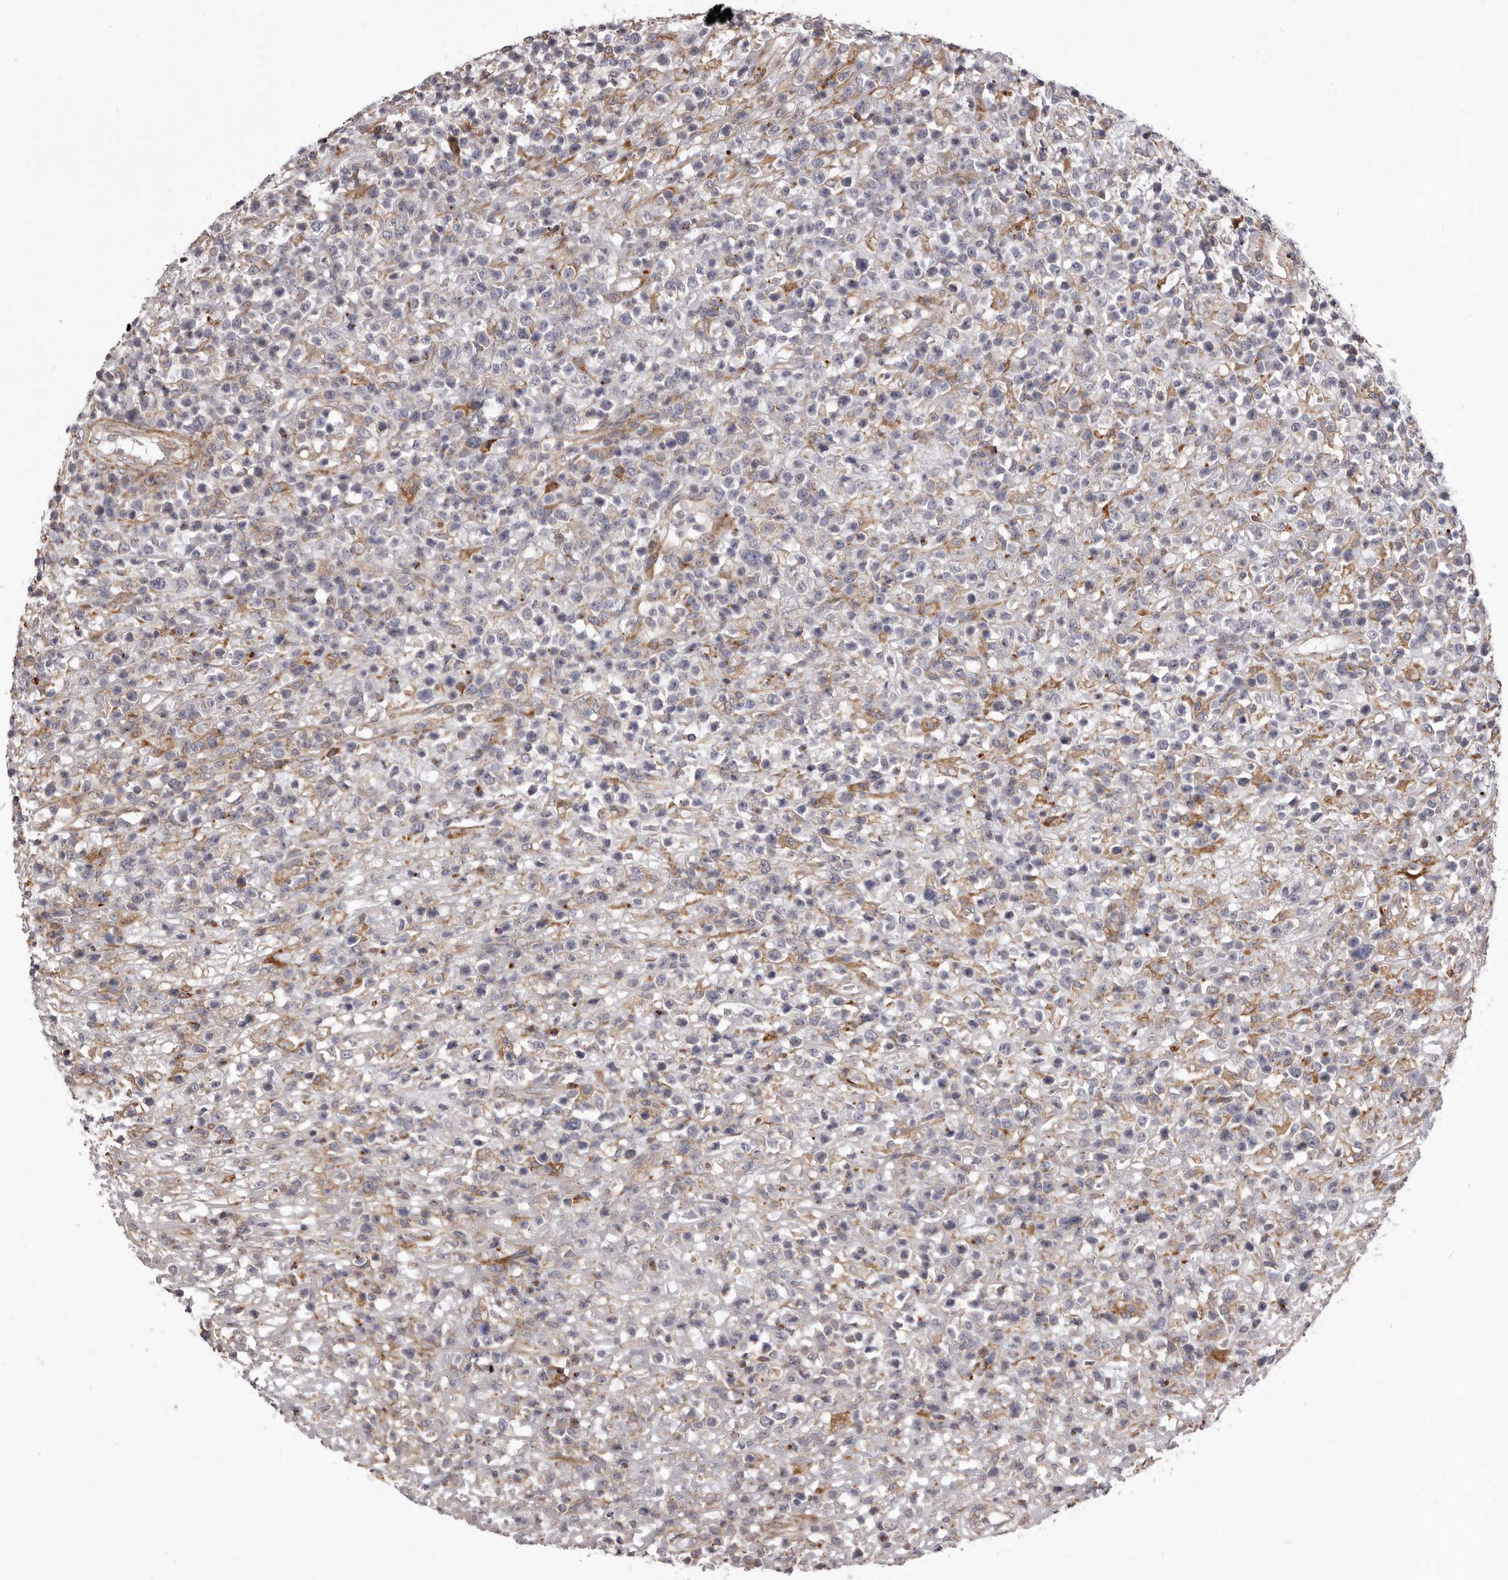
{"staining": {"intensity": "negative", "quantity": "none", "location": "none"}, "tissue": "lymphoma", "cell_type": "Tumor cells", "image_type": "cancer", "snomed": [{"axis": "morphology", "description": "Malignant lymphoma, non-Hodgkin's type, High grade"}, {"axis": "topography", "description": "Colon"}], "caption": "Protein analysis of malignant lymphoma, non-Hodgkin's type (high-grade) displays no significant staining in tumor cells.", "gene": "ALPK1", "patient": {"sex": "female", "age": 53}}